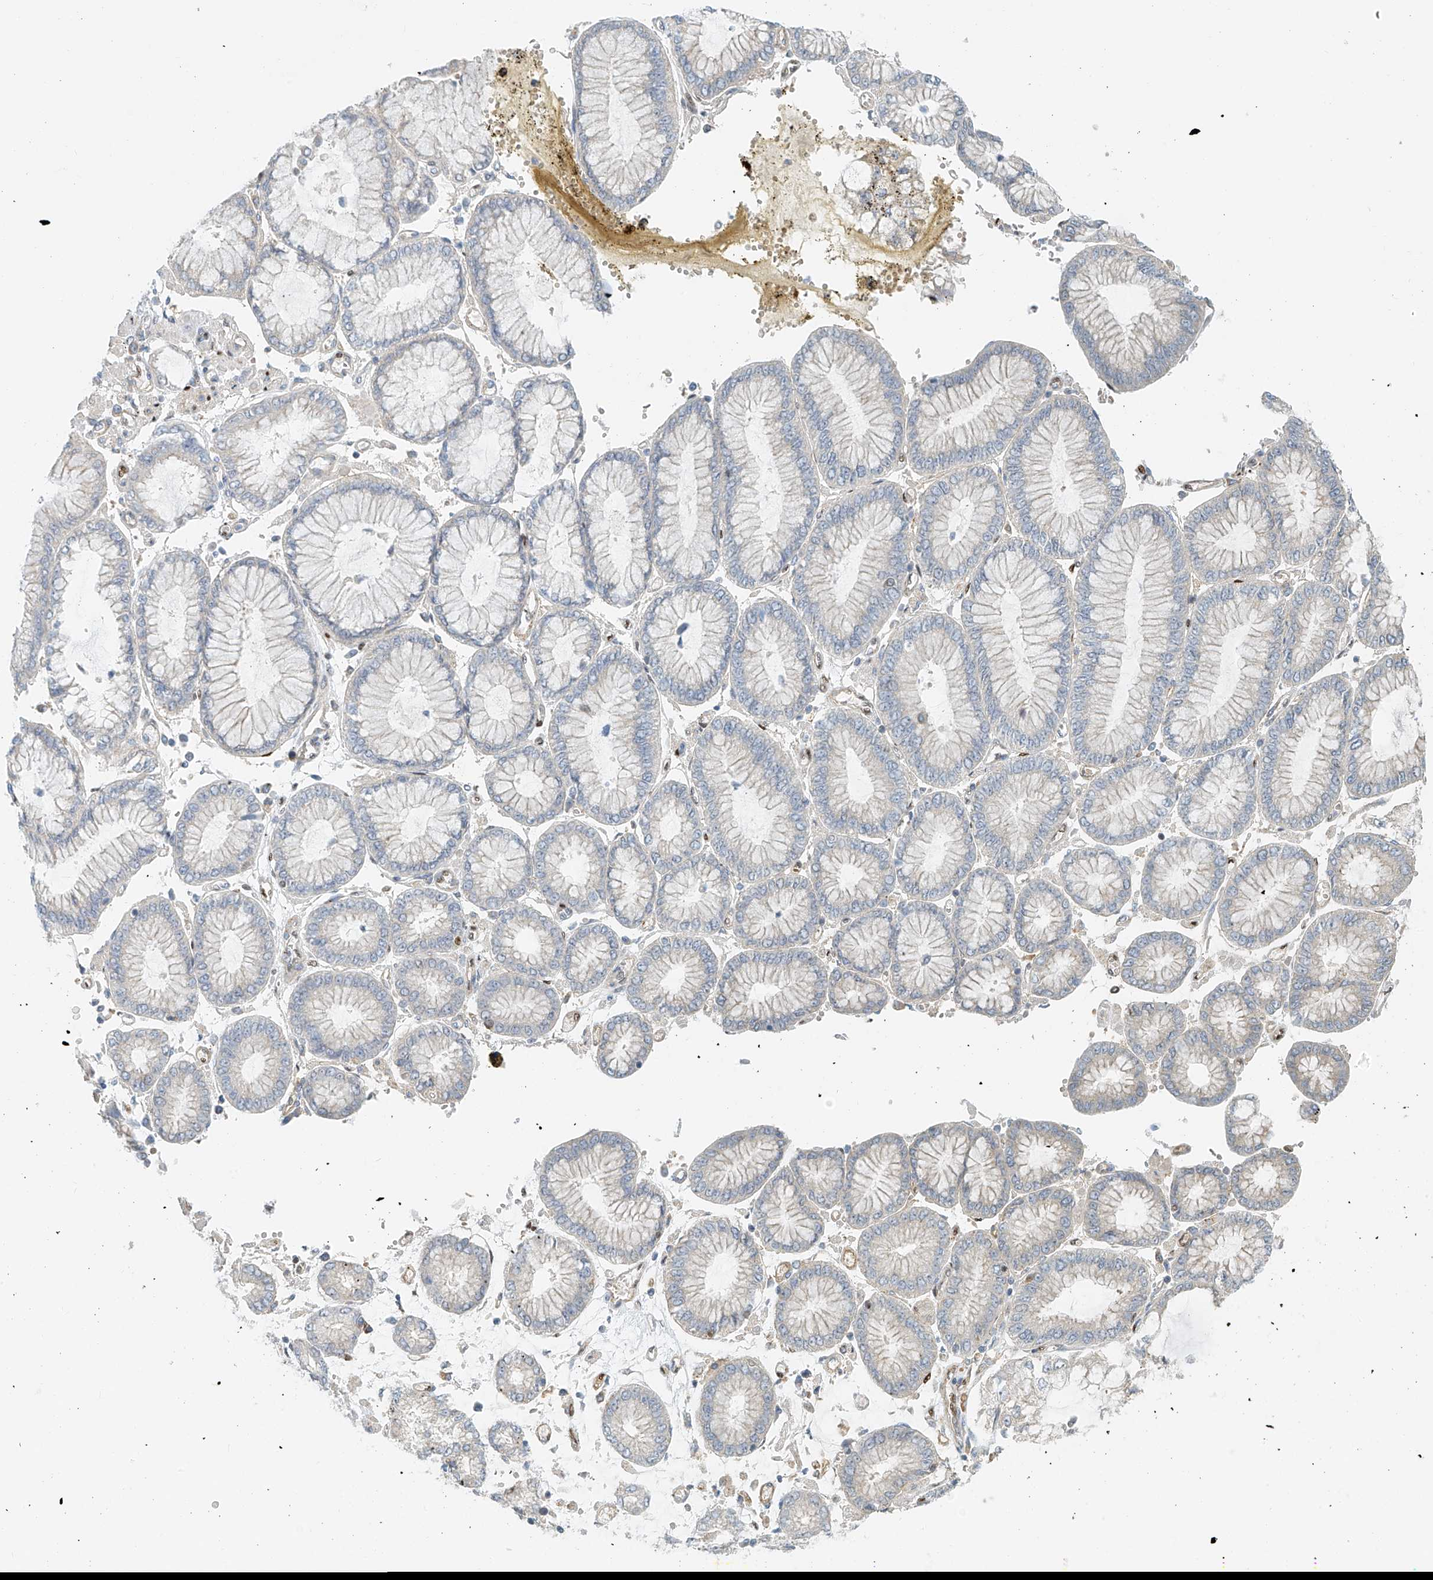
{"staining": {"intensity": "negative", "quantity": "none", "location": "none"}, "tissue": "stomach cancer", "cell_type": "Tumor cells", "image_type": "cancer", "snomed": [{"axis": "morphology", "description": "Adenocarcinoma, NOS"}, {"axis": "topography", "description": "Stomach"}], "caption": "The histopathology image reveals no significant positivity in tumor cells of stomach cancer (adenocarcinoma).", "gene": "ZNF514", "patient": {"sex": "male", "age": 76}}